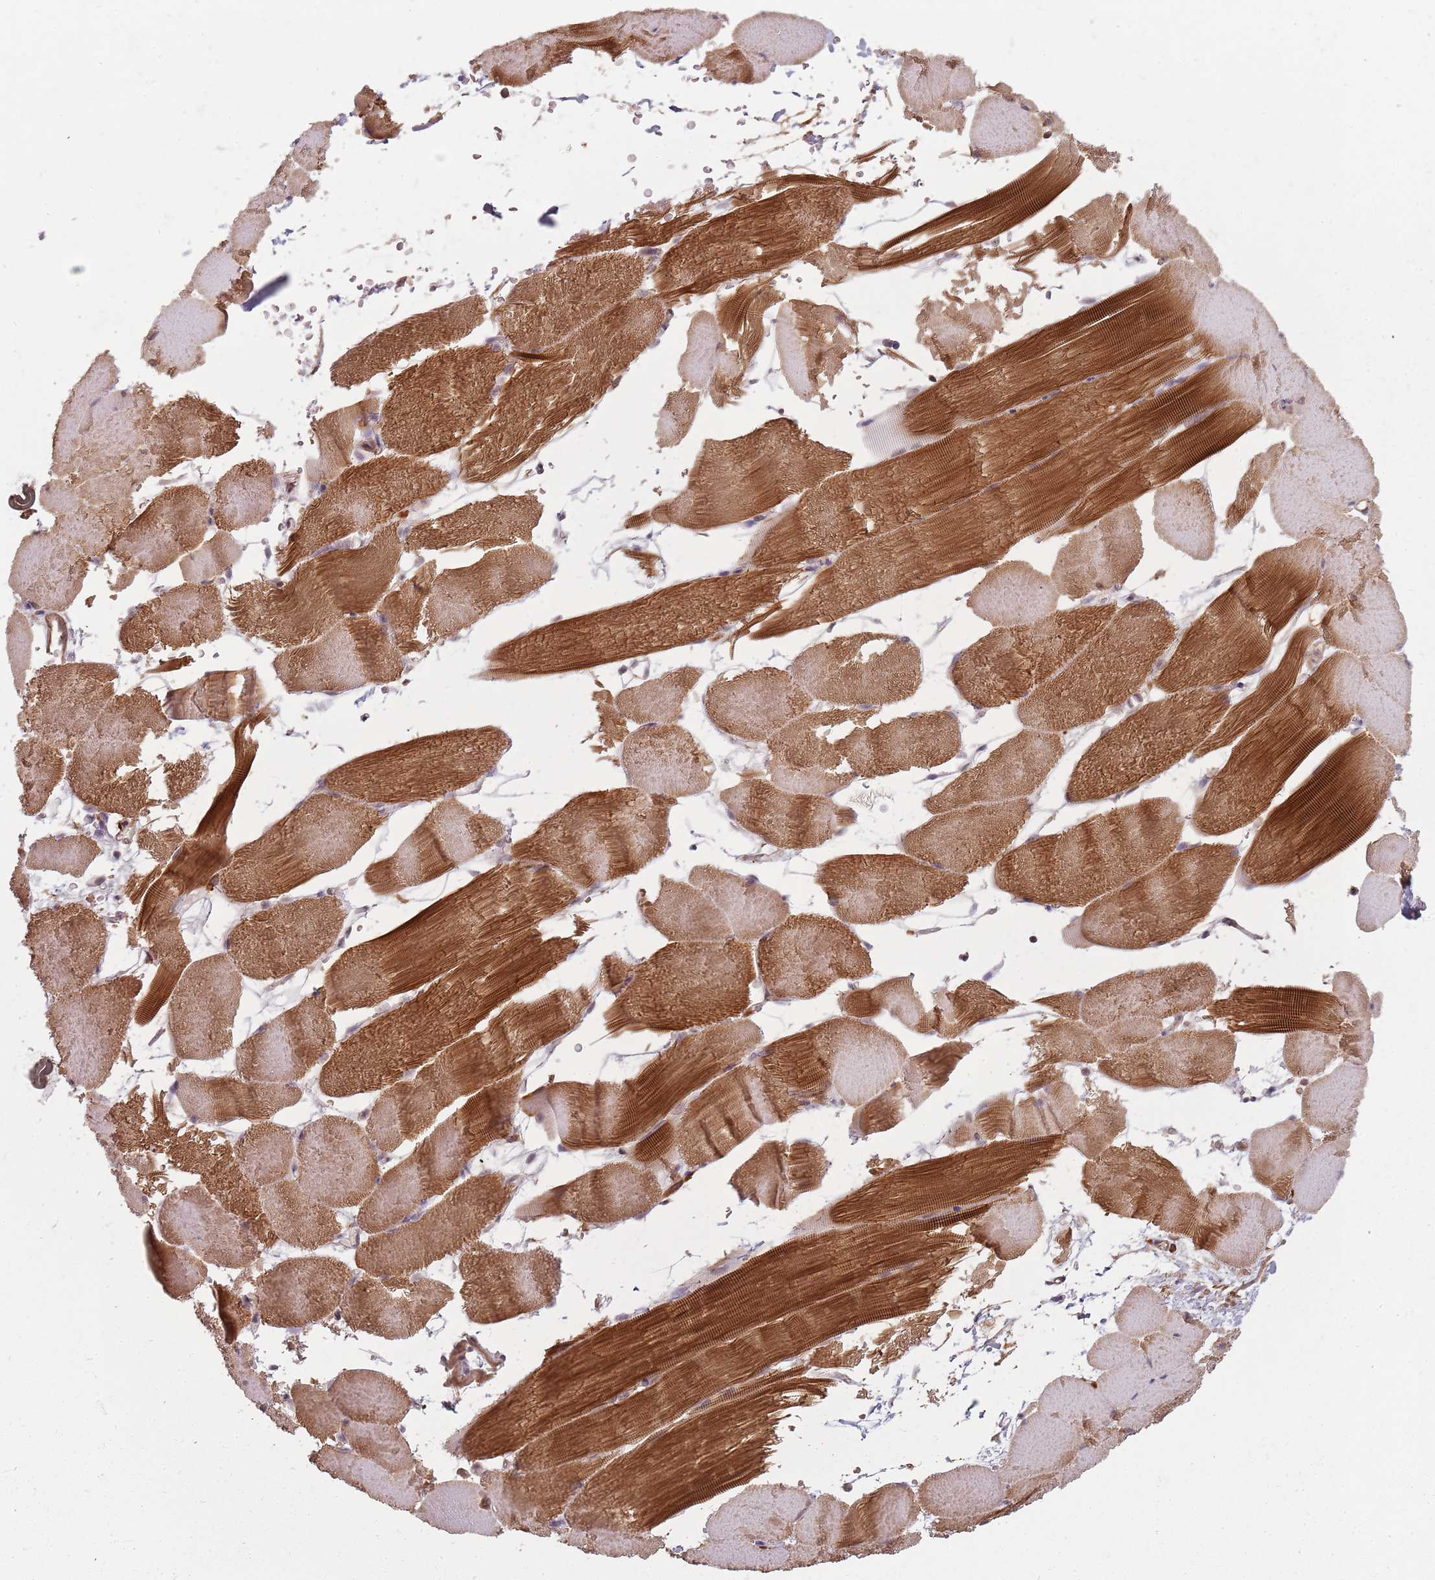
{"staining": {"intensity": "strong", "quantity": "25%-75%", "location": "cytoplasmic/membranous"}, "tissue": "skeletal muscle", "cell_type": "Myocytes", "image_type": "normal", "snomed": [{"axis": "morphology", "description": "Normal tissue, NOS"}, {"axis": "topography", "description": "Skeletal muscle"}, {"axis": "topography", "description": "Parathyroid gland"}], "caption": "A high-resolution histopathology image shows immunohistochemistry (IHC) staining of benign skeletal muscle, which shows strong cytoplasmic/membranous positivity in approximately 25%-75% of myocytes.", "gene": "PPP1R14C", "patient": {"sex": "female", "age": 37}}